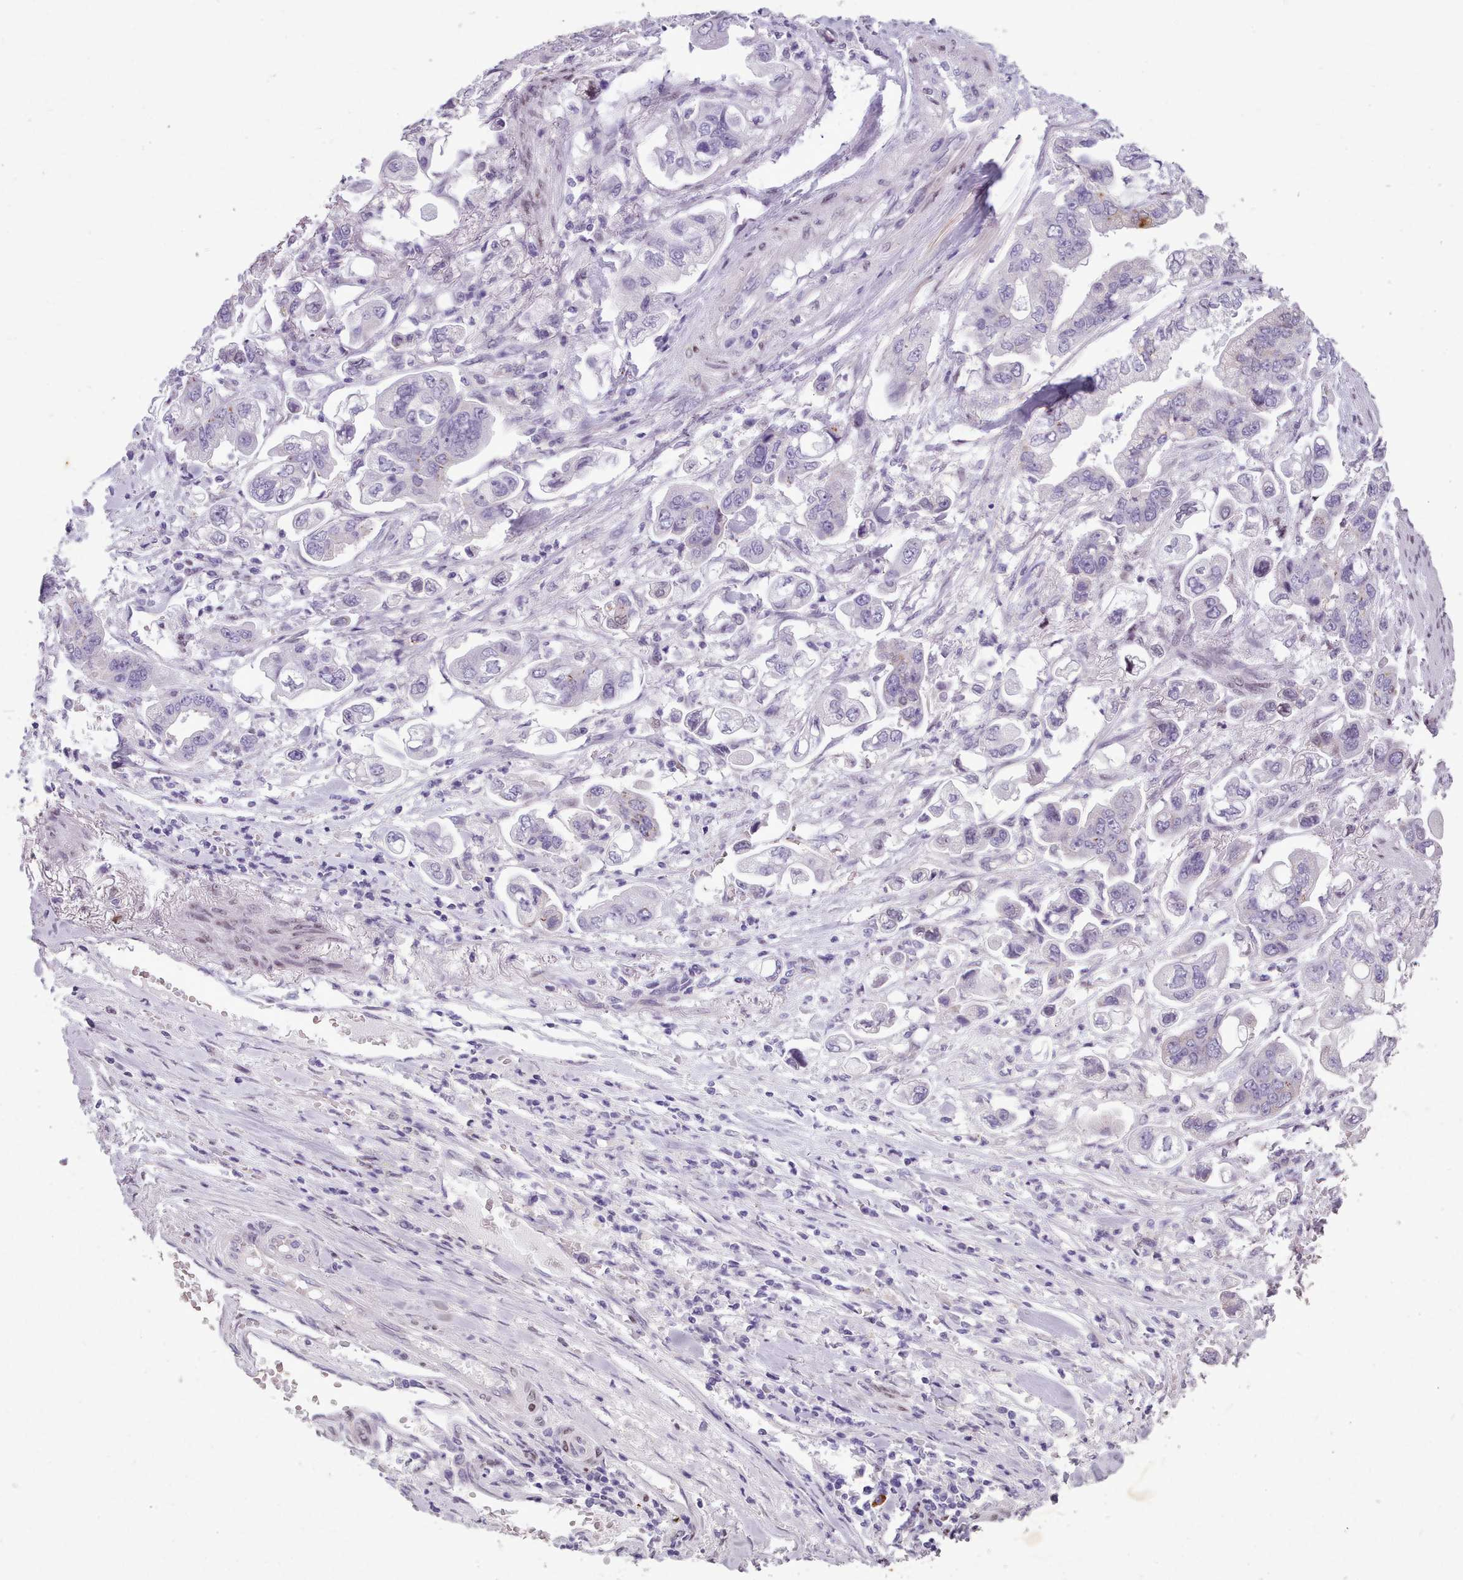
{"staining": {"intensity": "negative", "quantity": "none", "location": "none"}, "tissue": "stomach cancer", "cell_type": "Tumor cells", "image_type": "cancer", "snomed": [{"axis": "morphology", "description": "Adenocarcinoma, NOS"}, {"axis": "topography", "description": "Stomach"}], "caption": "Tumor cells are negative for brown protein staining in stomach adenocarcinoma.", "gene": "KCNT2", "patient": {"sex": "male", "age": 62}}